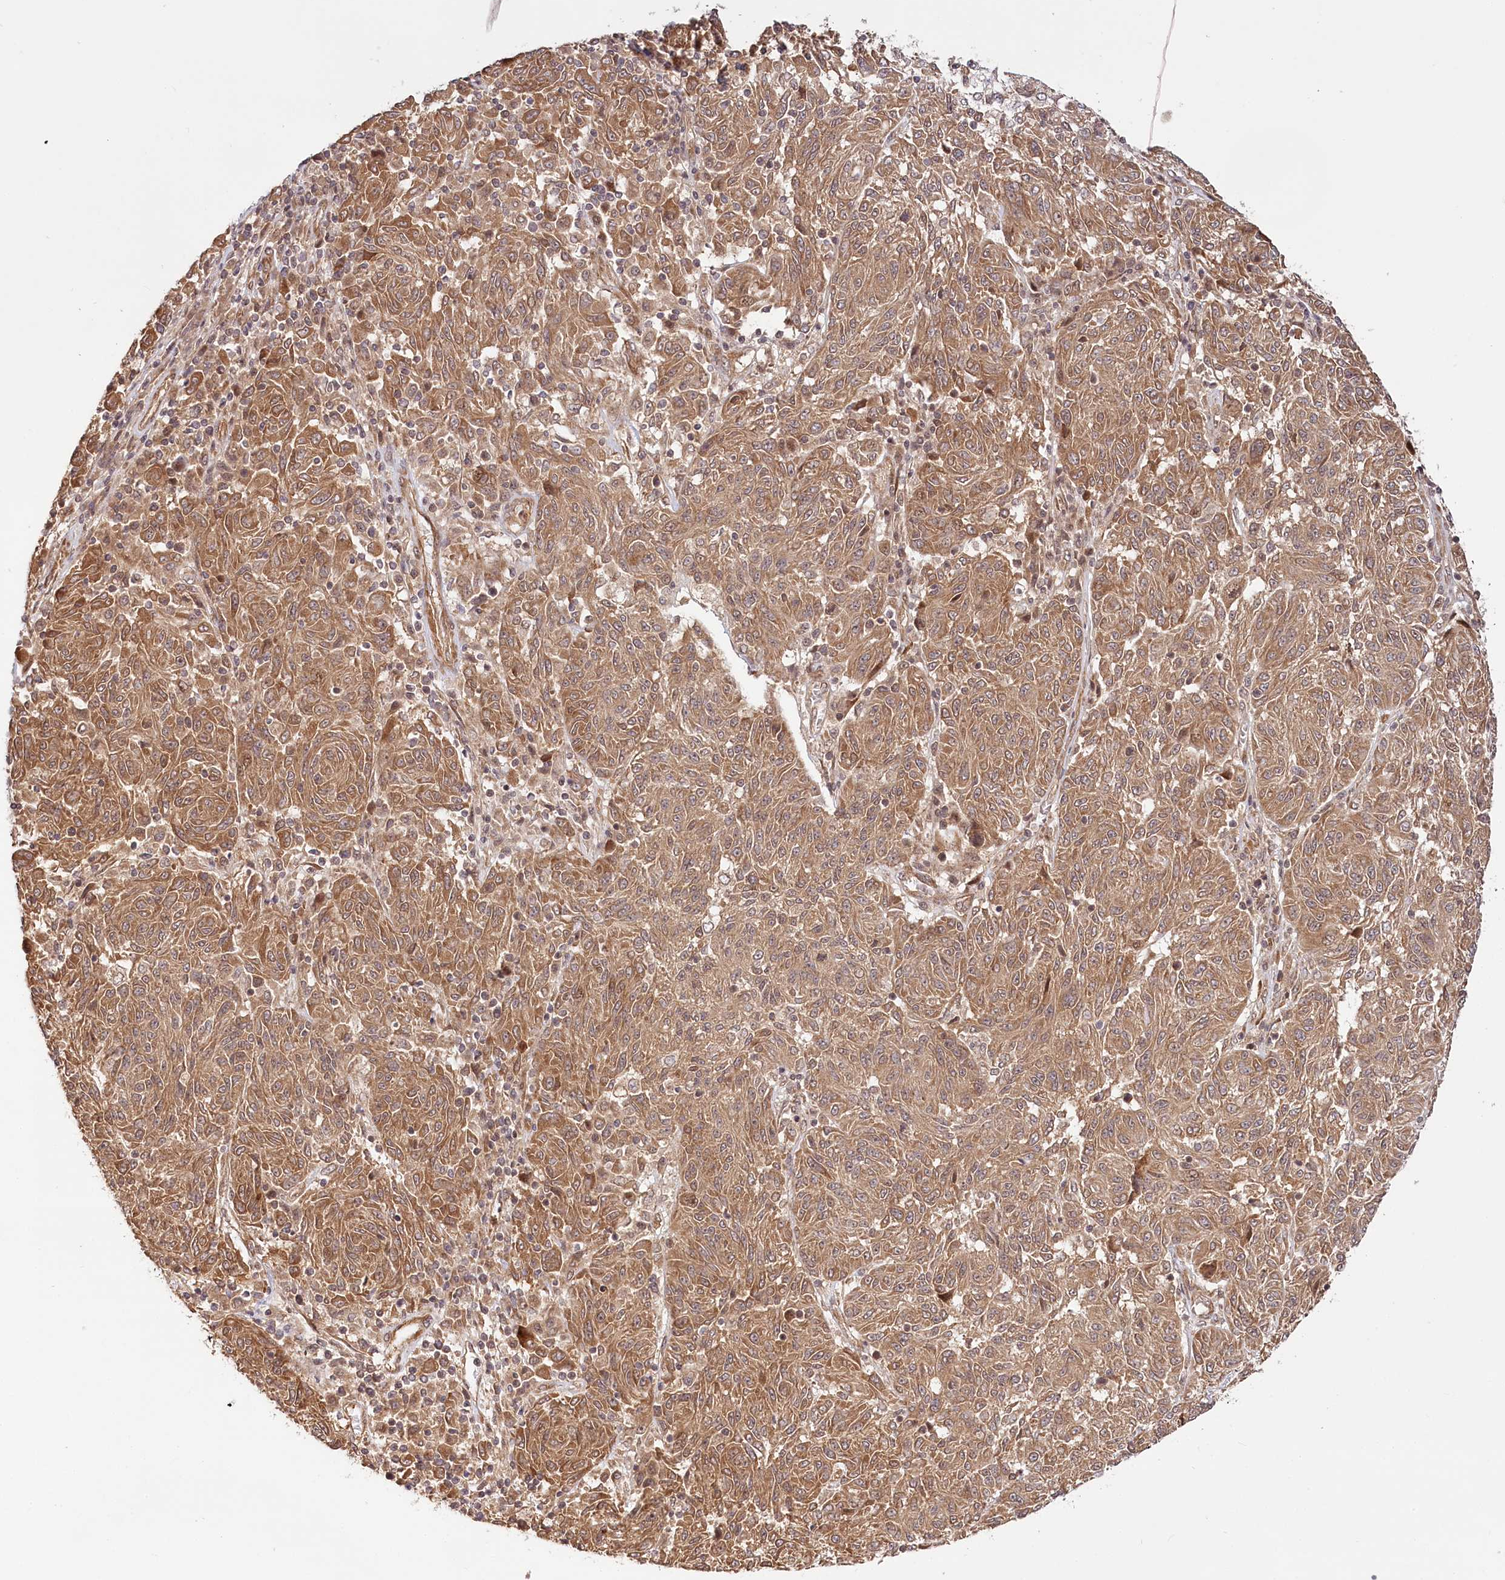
{"staining": {"intensity": "moderate", "quantity": ">75%", "location": "cytoplasmic/membranous"}, "tissue": "melanoma", "cell_type": "Tumor cells", "image_type": "cancer", "snomed": [{"axis": "morphology", "description": "Malignant melanoma, NOS"}, {"axis": "topography", "description": "Skin"}], "caption": "Protein staining of melanoma tissue demonstrates moderate cytoplasmic/membranous positivity in about >75% of tumor cells.", "gene": "CEP70", "patient": {"sex": "male", "age": 53}}